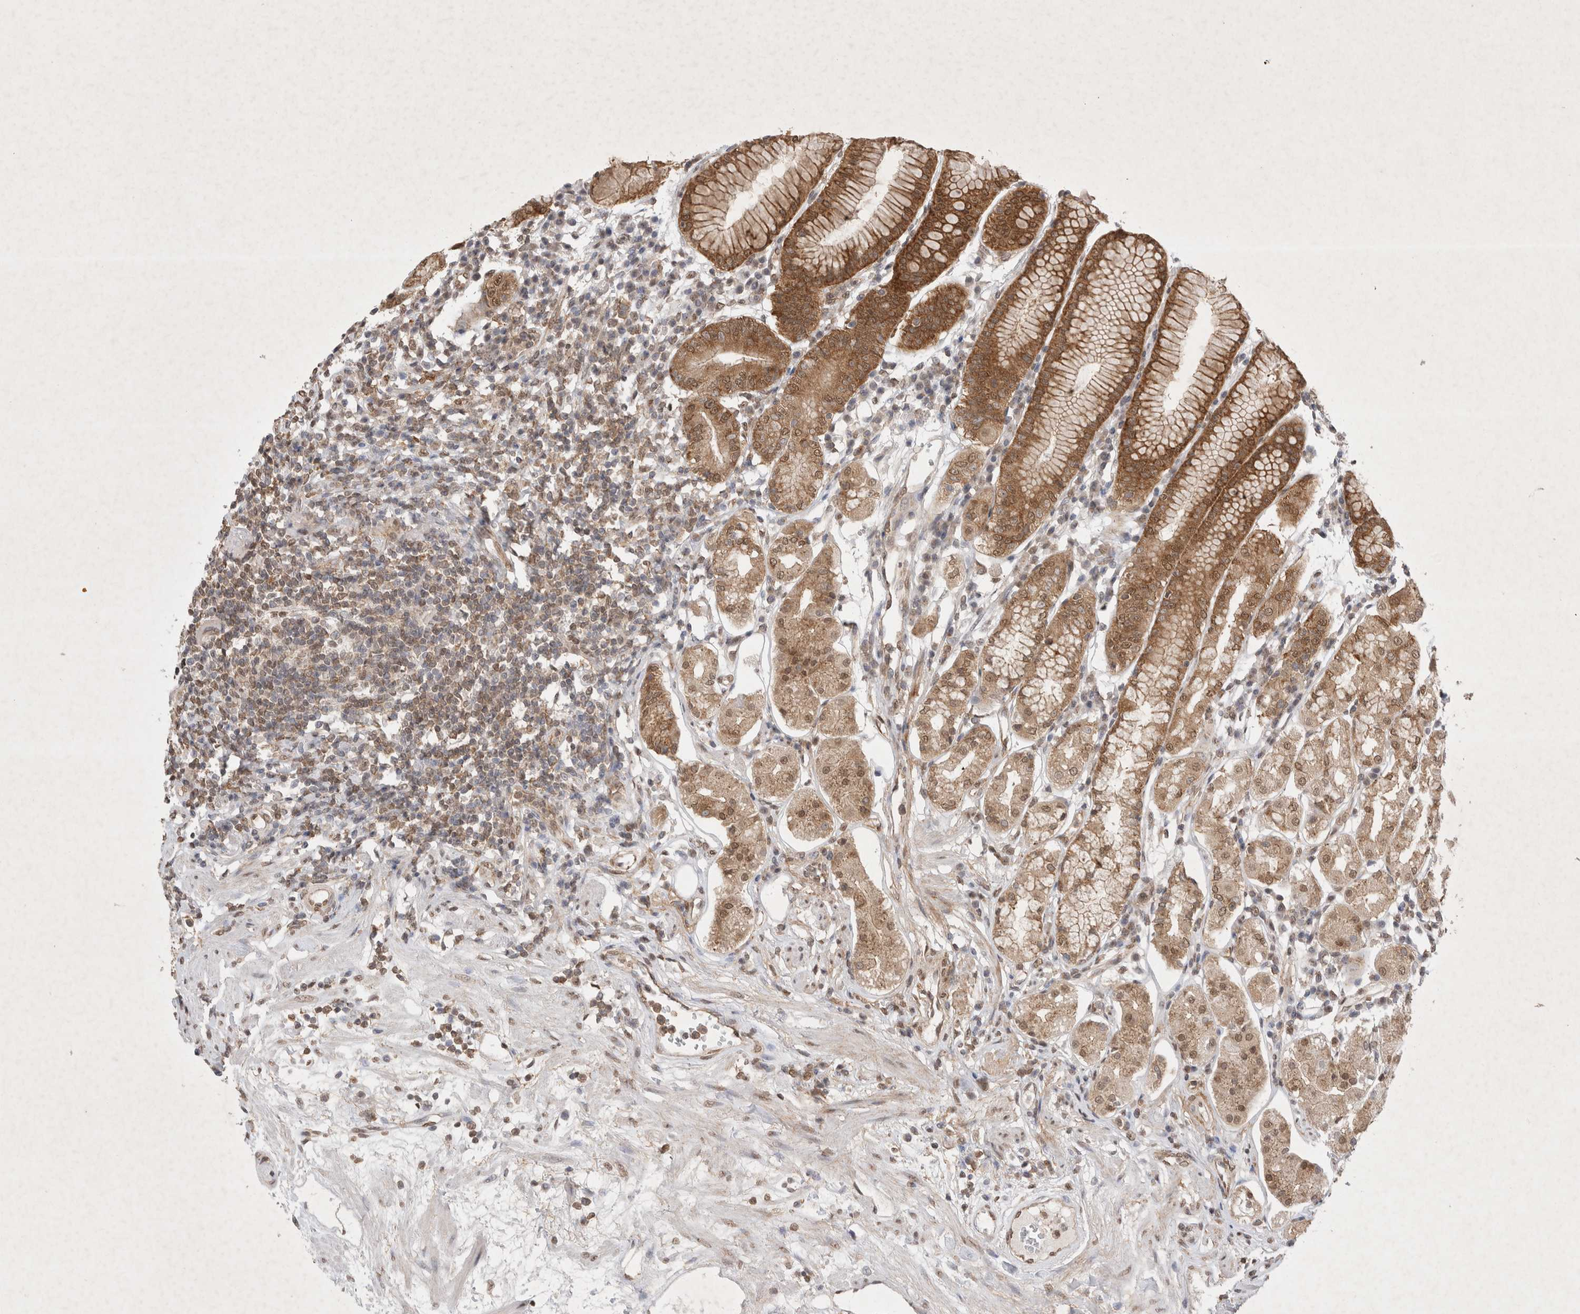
{"staining": {"intensity": "strong", "quantity": "25%-75%", "location": "cytoplasmic/membranous"}, "tissue": "stomach", "cell_type": "Glandular cells", "image_type": "normal", "snomed": [{"axis": "morphology", "description": "Normal tissue, NOS"}, {"axis": "topography", "description": "Stomach"}, {"axis": "topography", "description": "Stomach, lower"}], "caption": "The image demonstrates a brown stain indicating the presence of a protein in the cytoplasmic/membranous of glandular cells in stomach.", "gene": "WIPF2", "patient": {"sex": "female", "age": 56}}